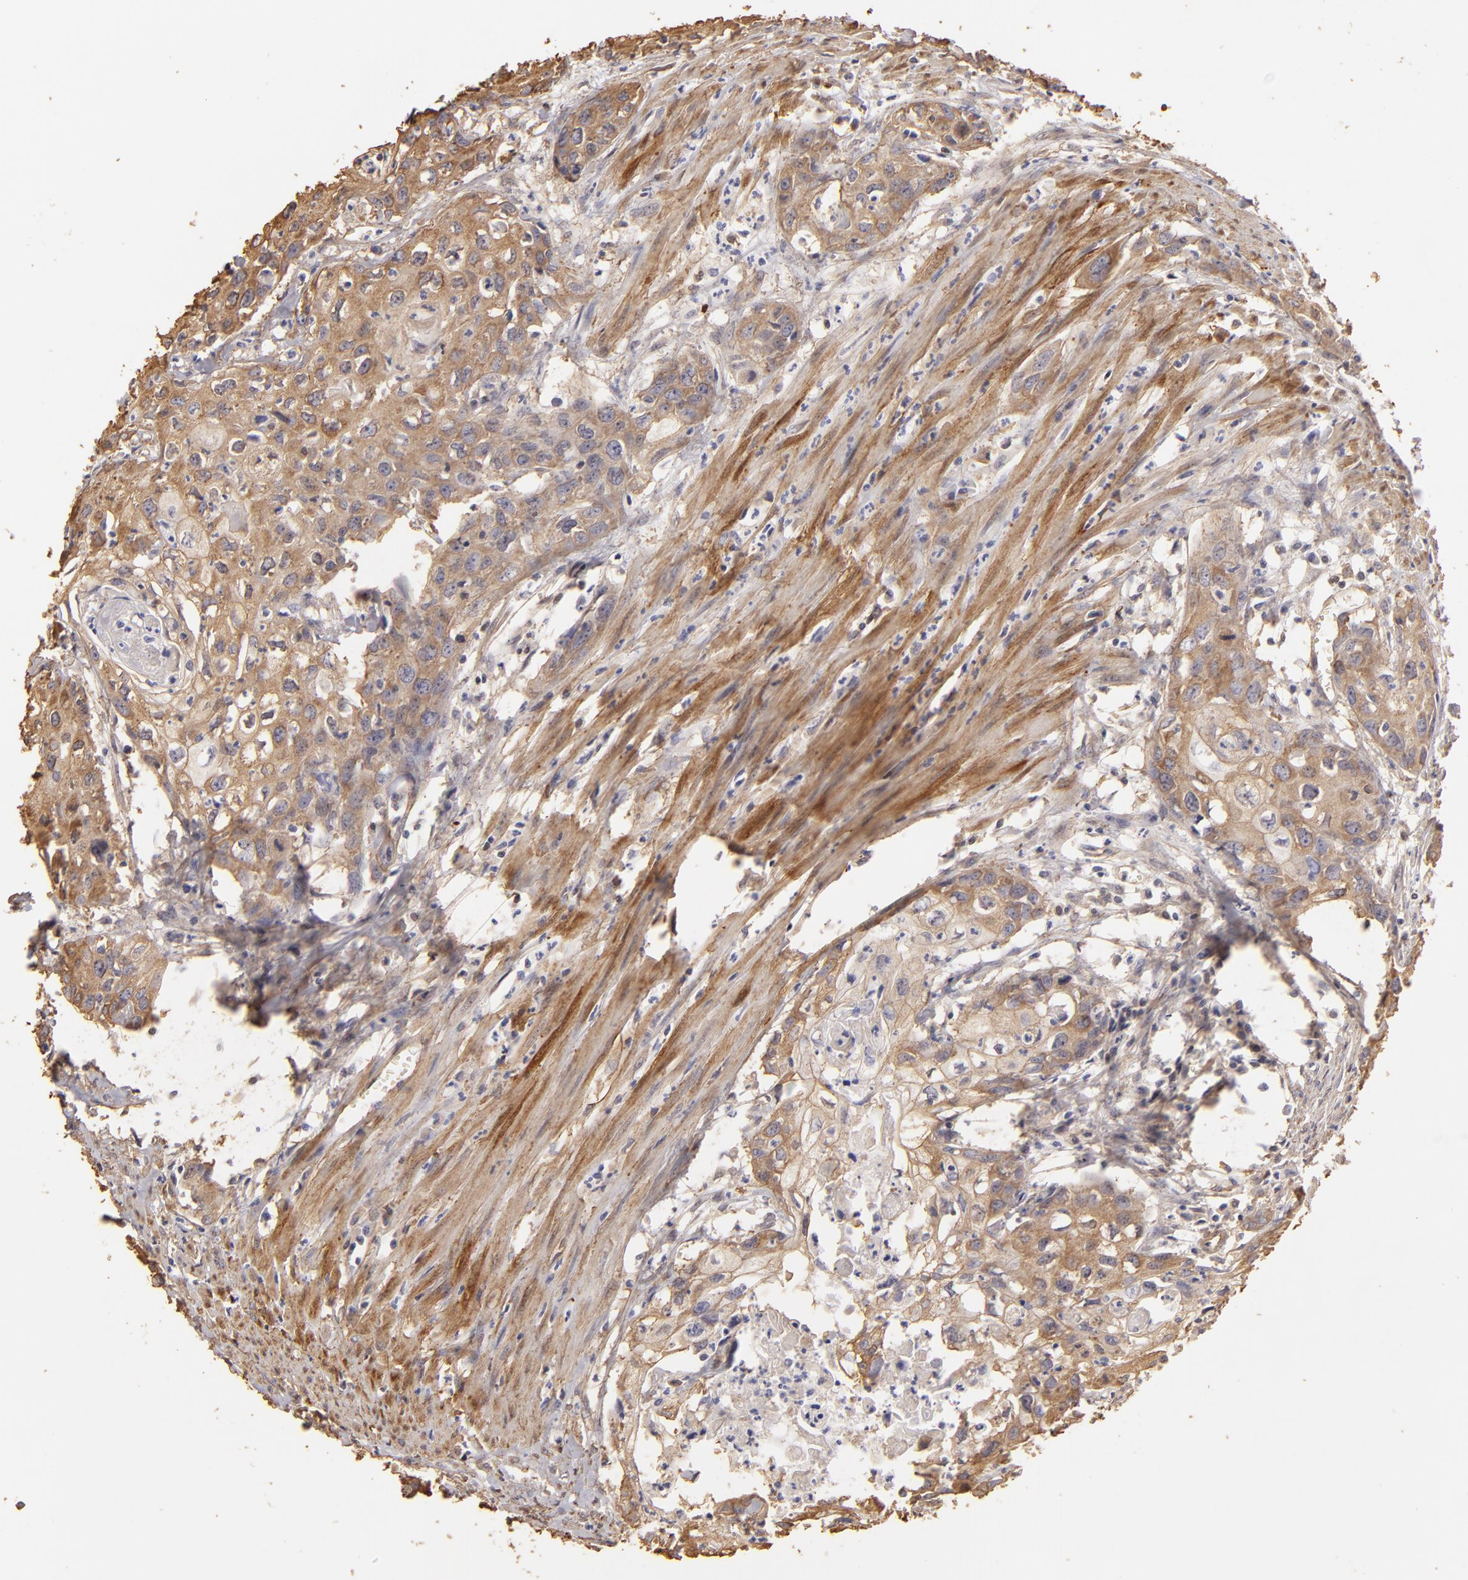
{"staining": {"intensity": "weak", "quantity": ">75%", "location": "cytoplasmic/membranous"}, "tissue": "urothelial cancer", "cell_type": "Tumor cells", "image_type": "cancer", "snomed": [{"axis": "morphology", "description": "Urothelial carcinoma, High grade"}, {"axis": "topography", "description": "Urinary bladder"}], "caption": "About >75% of tumor cells in human high-grade urothelial carcinoma display weak cytoplasmic/membranous protein positivity as visualized by brown immunohistochemical staining.", "gene": "HSPB6", "patient": {"sex": "male", "age": 54}}